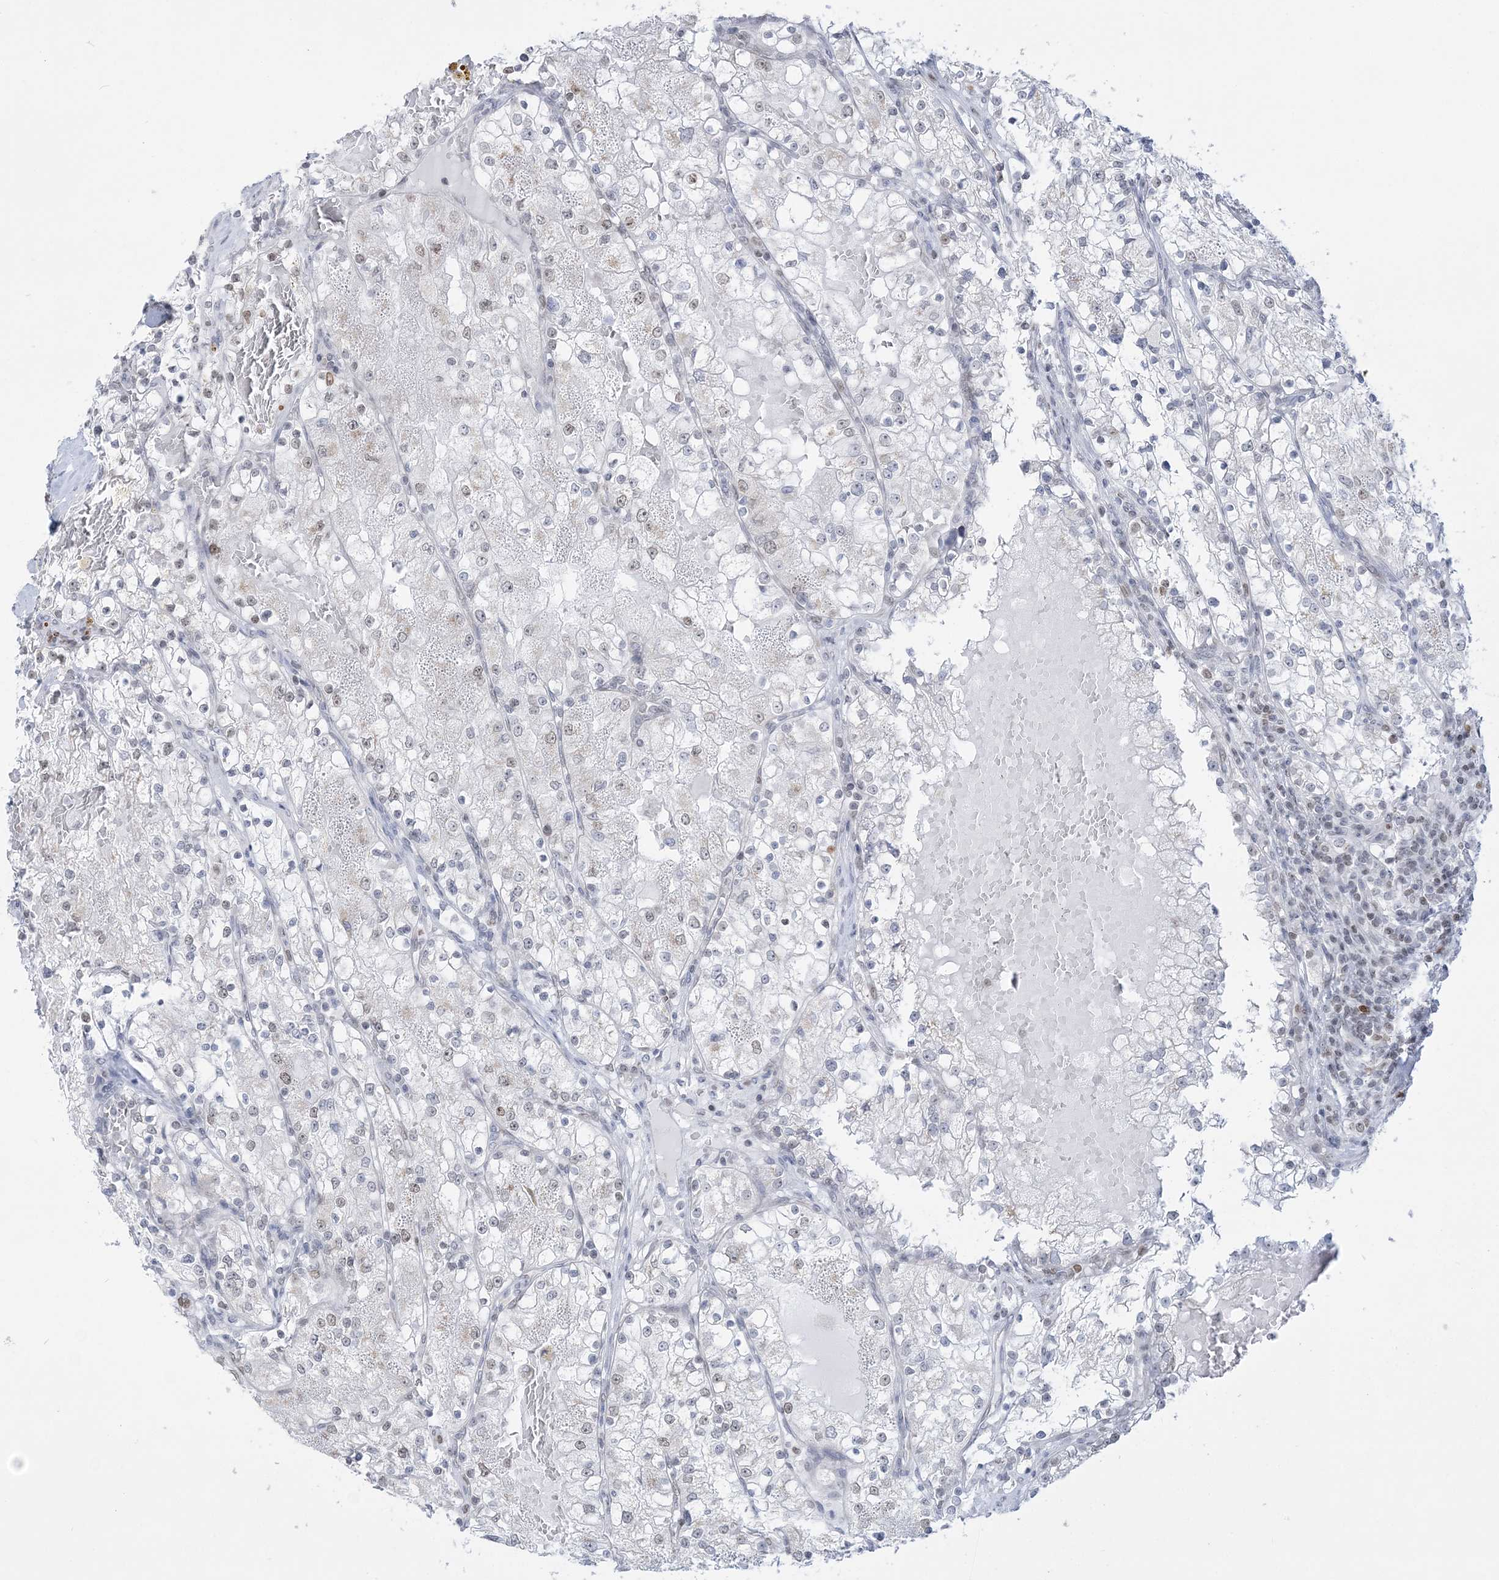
{"staining": {"intensity": "weak", "quantity": "<25%", "location": "nuclear"}, "tissue": "renal cancer", "cell_type": "Tumor cells", "image_type": "cancer", "snomed": [{"axis": "morphology", "description": "Normal tissue, NOS"}, {"axis": "morphology", "description": "Adenocarcinoma, NOS"}, {"axis": "topography", "description": "Kidney"}], "caption": "DAB immunohistochemical staining of adenocarcinoma (renal) reveals no significant staining in tumor cells.", "gene": "DDX21", "patient": {"sex": "male", "age": 68}}